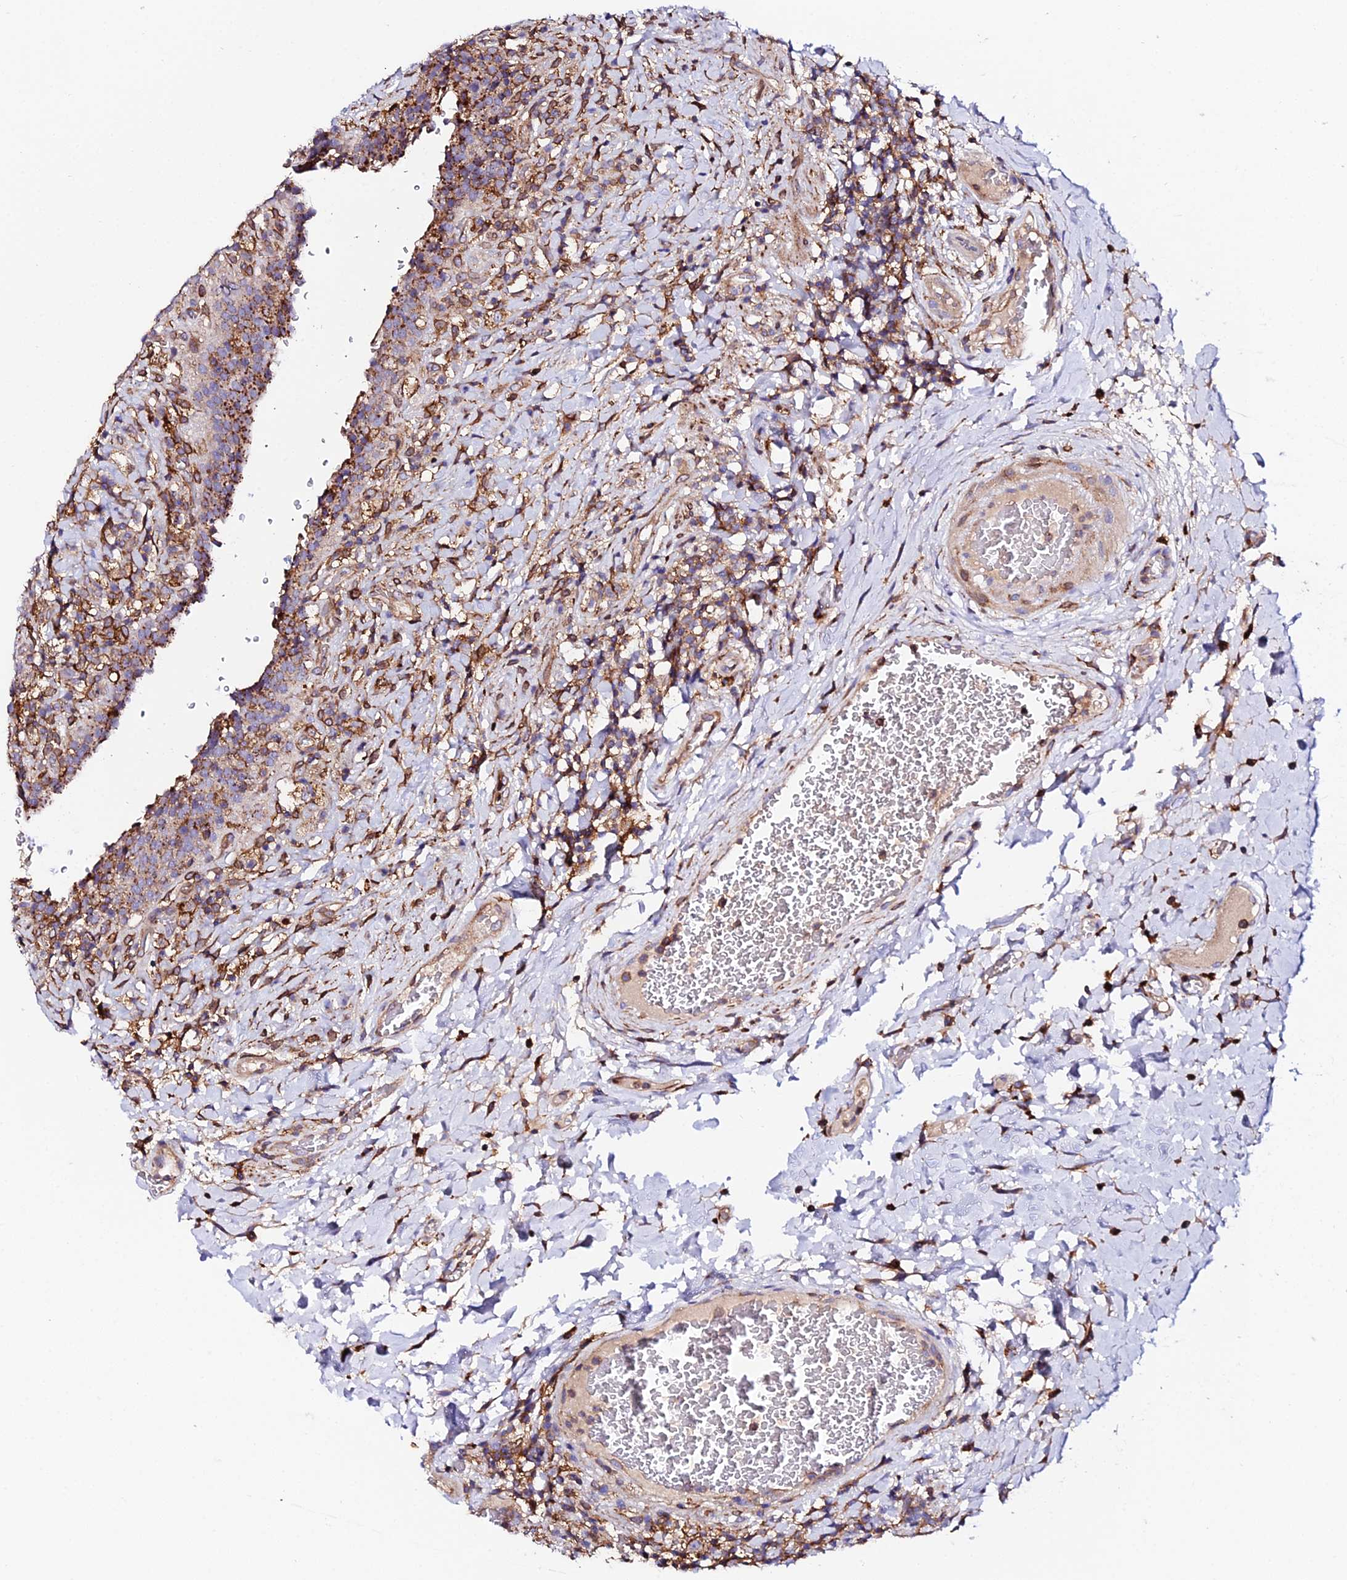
{"staining": {"intensity": "moderate", "quantity": ">75%", "location": "cytoplasmic/membranous"}, "tissue": "urinary bladder", "cell_type": "Urothelial cells", "image_type": "normal", "snomed": [{"axis": "morphology", "description": "Normal tissue, NOS"}, {"axis": "morphology", "description": "Inflammation, NOS"}, {"axis": "topography", "description": "Urinary bladder"}], "caption": "This micrograph reveals immunohistochemistry (IHC) staining of benign human urinary bladder, with medium moderate cytoplasmic/membranous expression in about >75% of urothelial cells.", "gene": "TRPV2", "patient": {"sex": "male", "age": 64}}